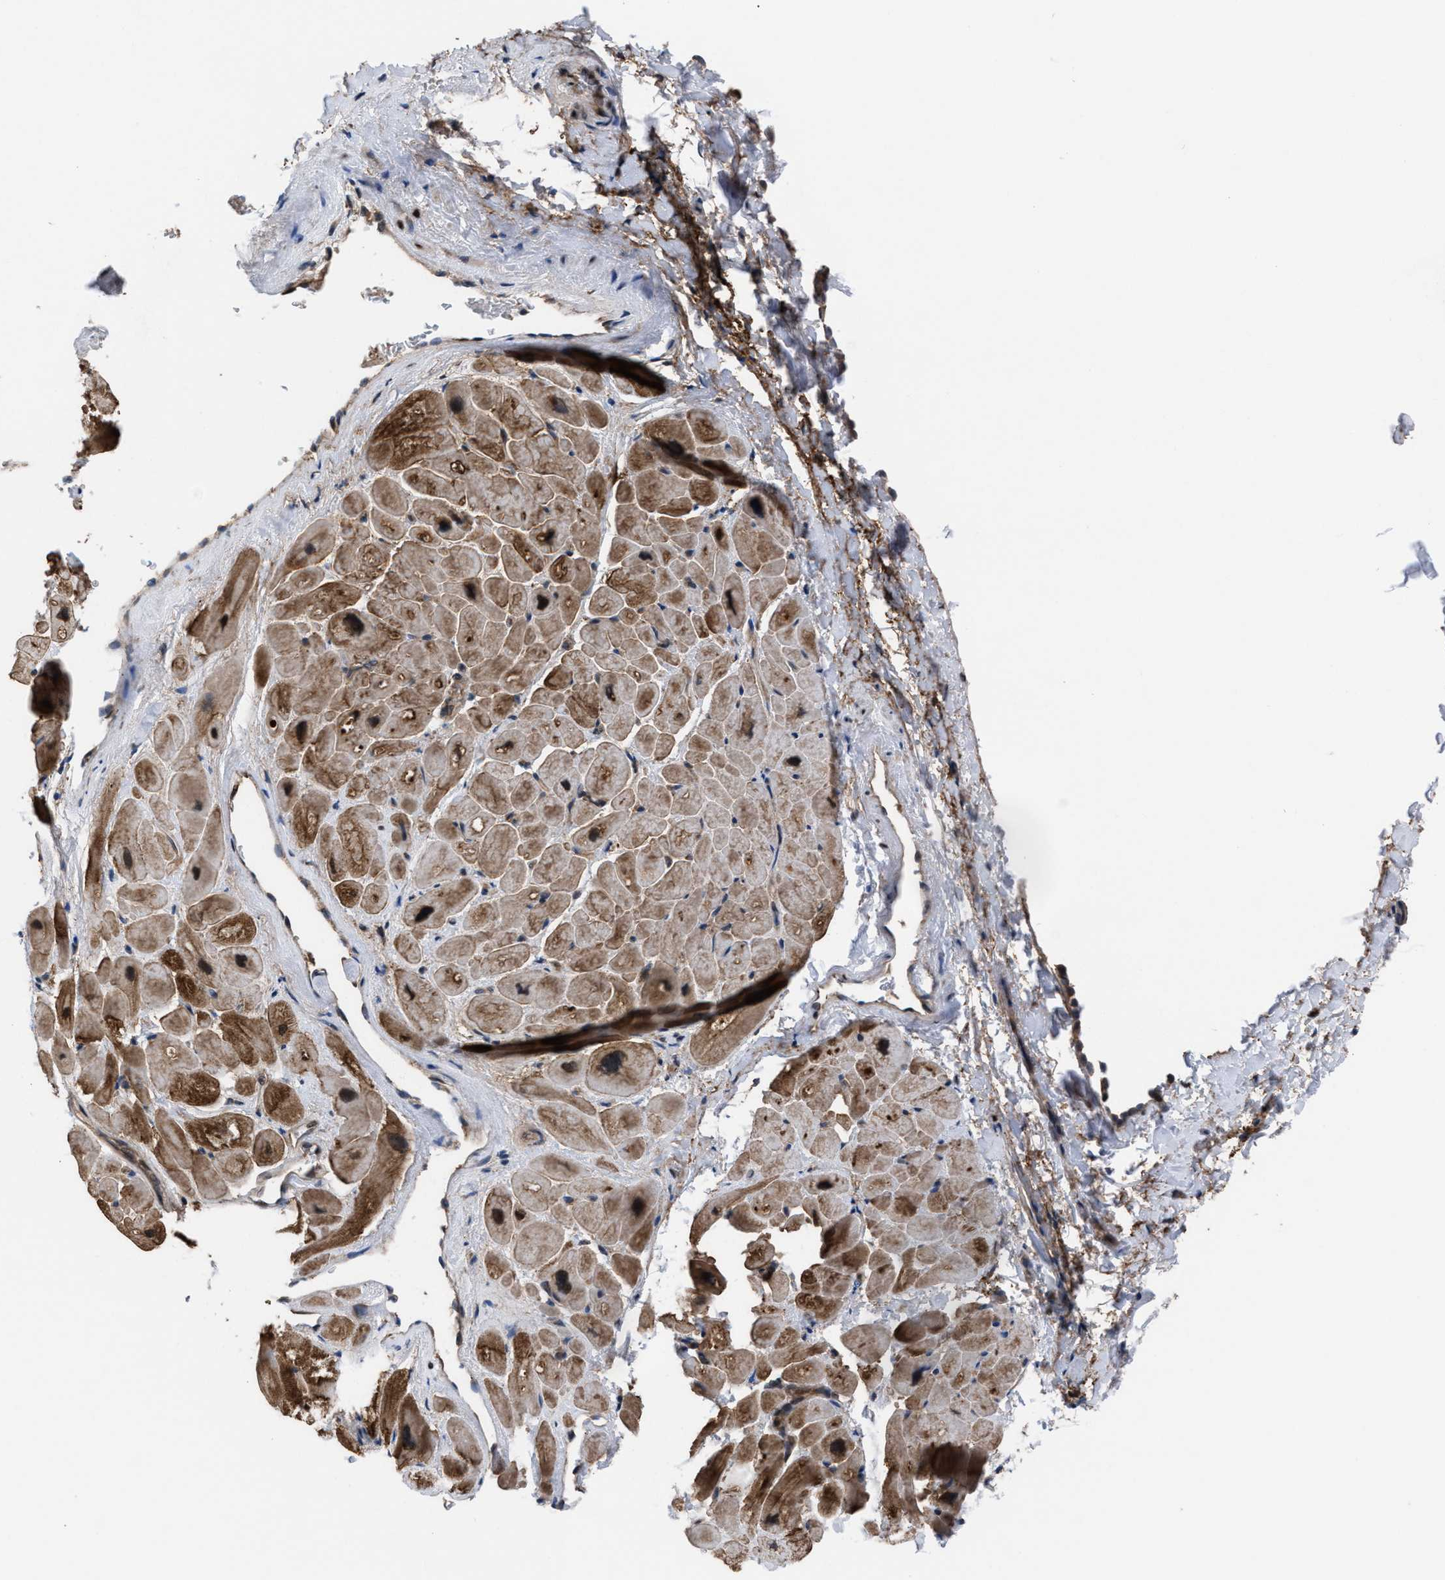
{"staining": {"intensity": "moderate", "quantity": ">75%", "location": "cytoplasmic/membranous"}, "tissue": "heart muscle", "cell_type": "Cardiomyocytes", "image_type": "normal", "snomed": [{"axis": "morphology", "description": "Normal tissue, NOS"}, {"axis": "topography", "description": "Heart"}], "caption": "Brown immunohistochemical staining in normal human heart muscle shows moderate cytoplasmic/membranous expression in approximately >75% of cardiomyocytes.", "gene": "TP53BP2", "patient": {"sex": "male", "age": 49}}